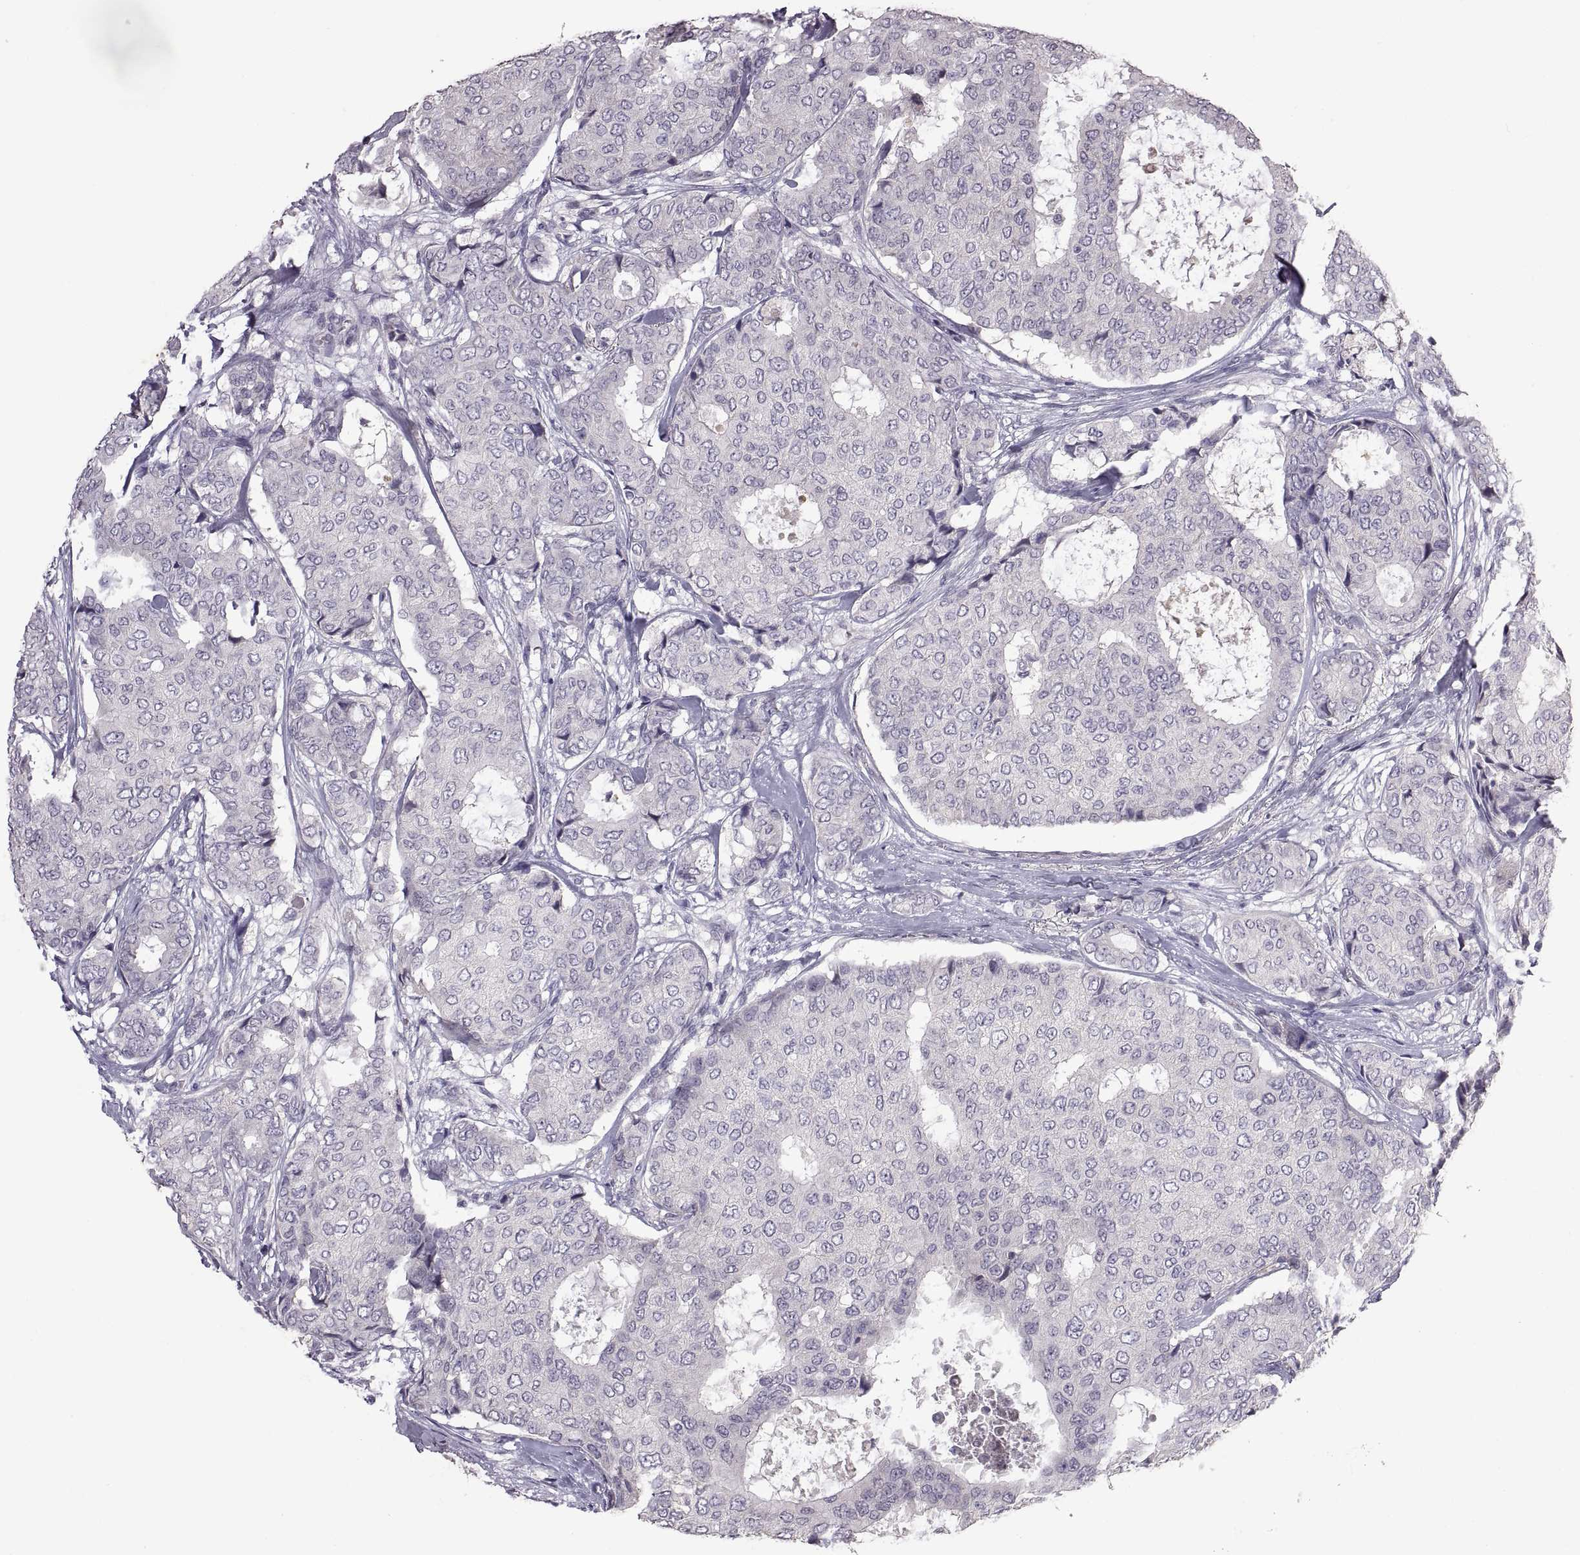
{"staining": {"intensity": "negative", "quantity": "none", "location": "none"}, "tissue": "breast cancer", "cell_type": "Tumor cells", "image_type": "cancer", "snomed": [{"axis": "morphology", "description": "Duct carcinoma"}, {"axis": "topography", "description": "Breast"}], "caption": "Tumor cells show no significant staining in breast intraductal carcinoma. The staining is performed using DAB brown chromogen with nuclei counter-stained in using hematoxylin.", "gene": "DEFB136", "patient": {"sex": "female", "age": 75}}